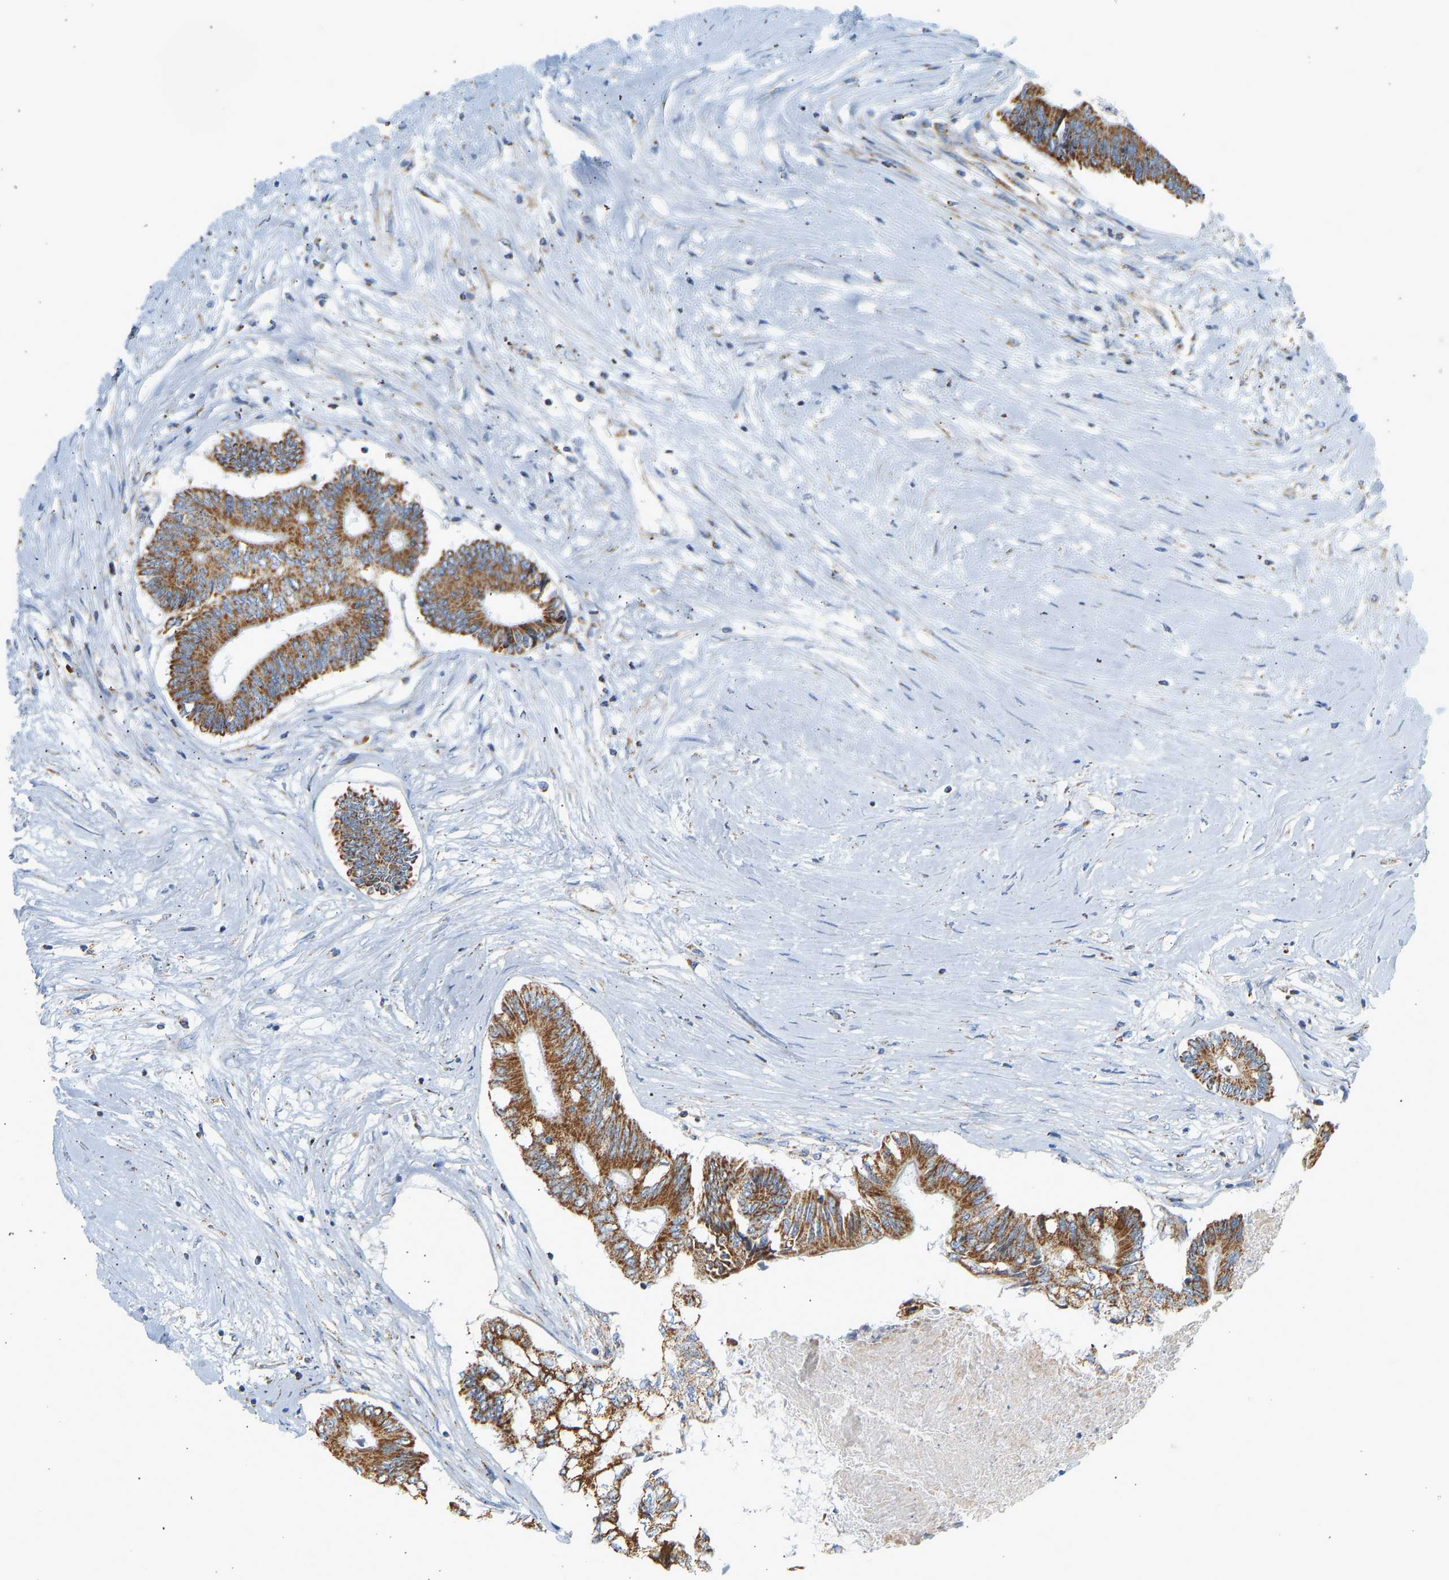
{"staining": {"intensity": "moderate", "quantity": ">75%", "location": "cytoplasmic/membranous"}, "tissue": "colorectal cancer", "cell_type": "Tumor cells", "image_type": "cancer", "snomed": [{"axis": "morphology", "description": "Adenocarcinoma, NOS"}, {"axis": "topography", "description": "Rectum"}], "caption": "Brown immunohistochemical staining in human colorectal cancer displays moderate cytoplasmic/membranous expression in about >75% of tumor cells. The staining was performed using DAB, with brown indicating positive protein expression. Nuclei are stained blue with hematoxylin.", "gene": "GRPEL2", "patient": {"sex": "male", "age": 63}}